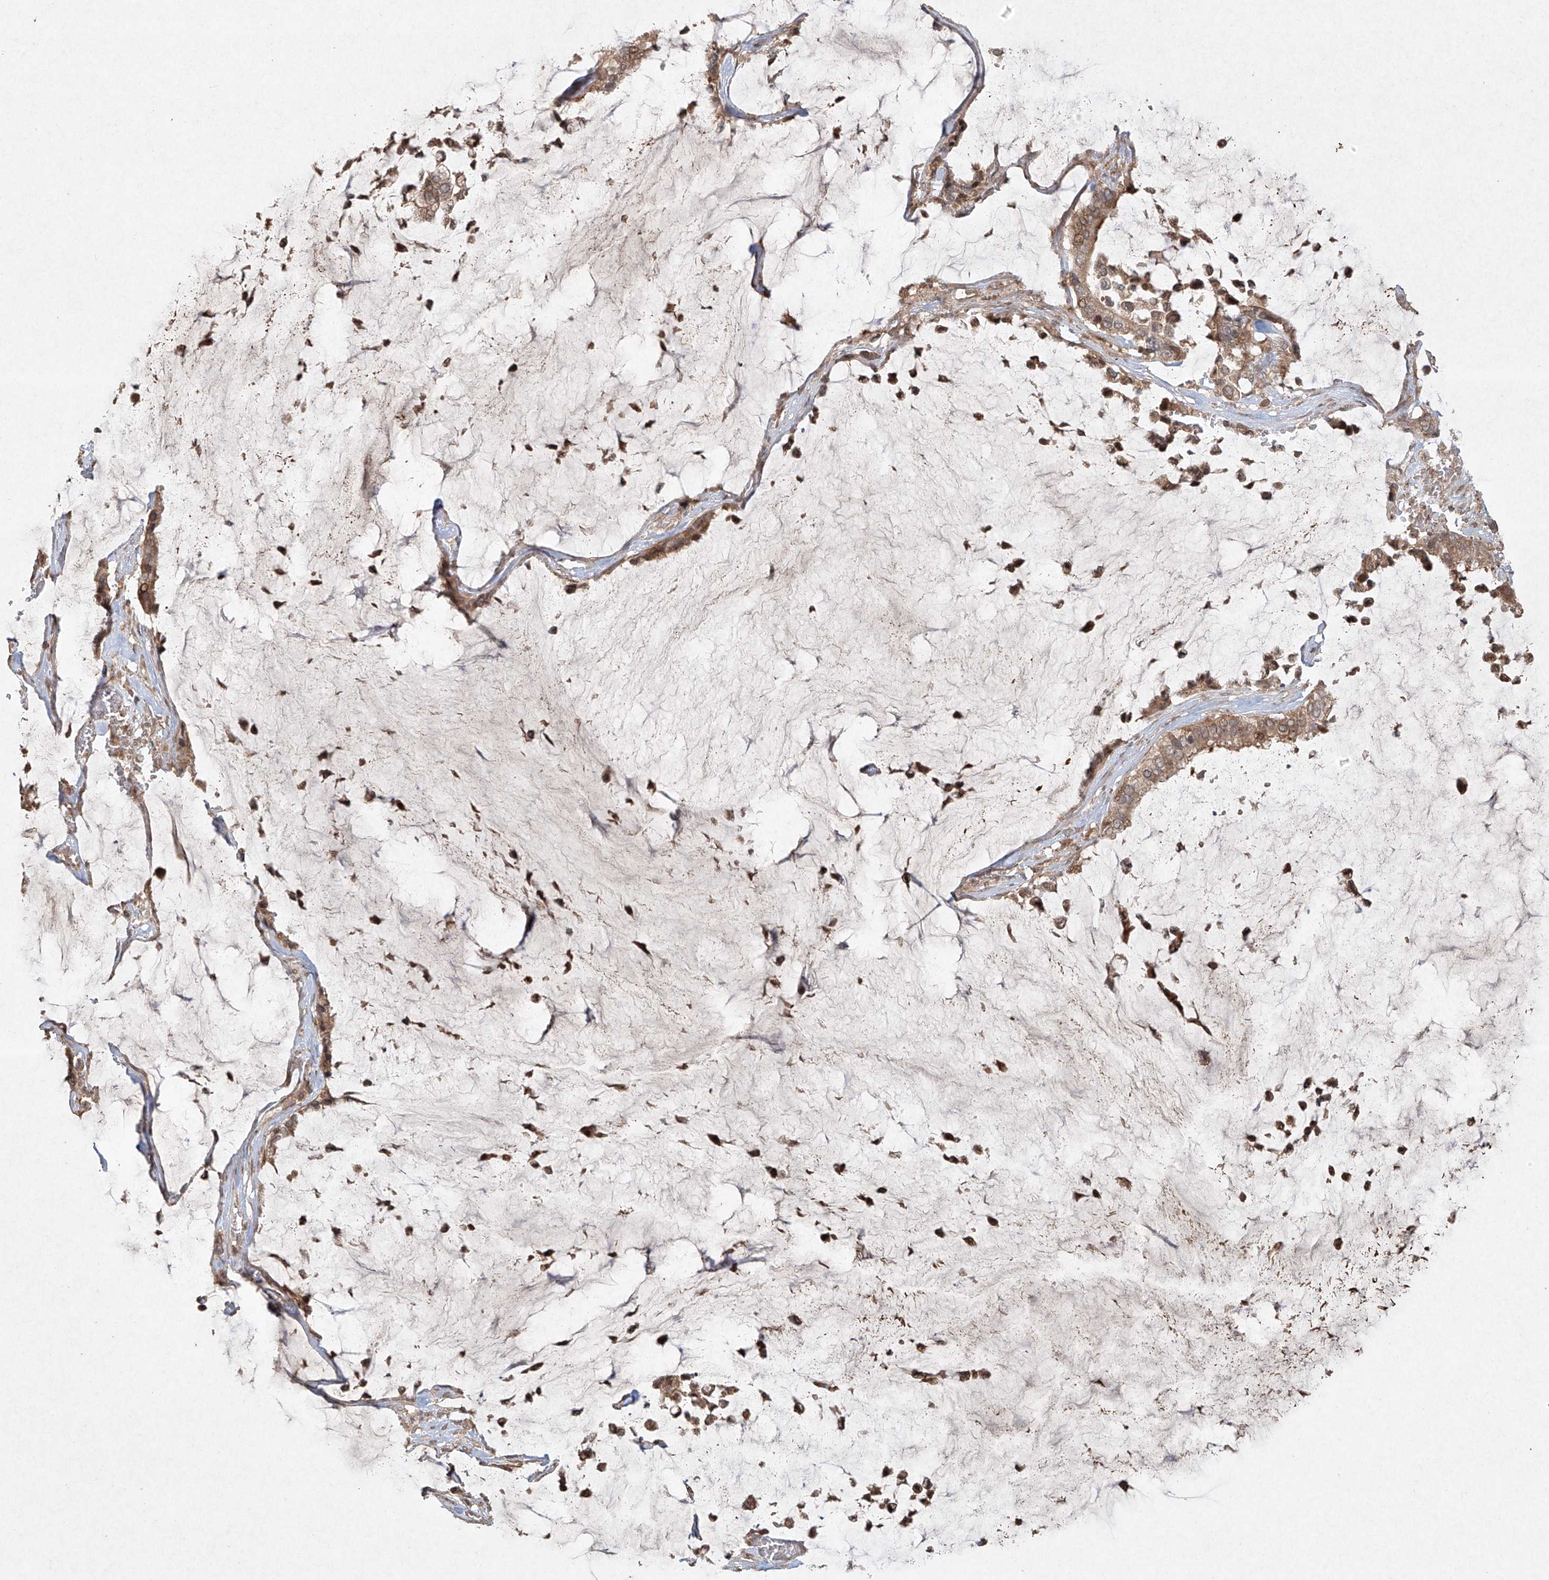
{"staining": {"intensity": "weak", "quantity": ">75%", "location": "cytoplasmic/membranous"}, "tissue": "pancreatic cancer", "cell_type": "Tumor cells", "image_type": "cancer", "snomed": [{"axis": "morphology", "description": "Adenocarcinoma, NOS"}, {"axis": "topography", "description": "Pancreas"}], "caption": "Immunohistochemistry (IHC) (DAB) staining of human pancreatic adenocarcinoma exhibits weak cytoplasmic/membranous protein positivity in about >75% of tumor cells.", "gene": "CYYR1", "patient": {"sex": "male", "age": 41}}